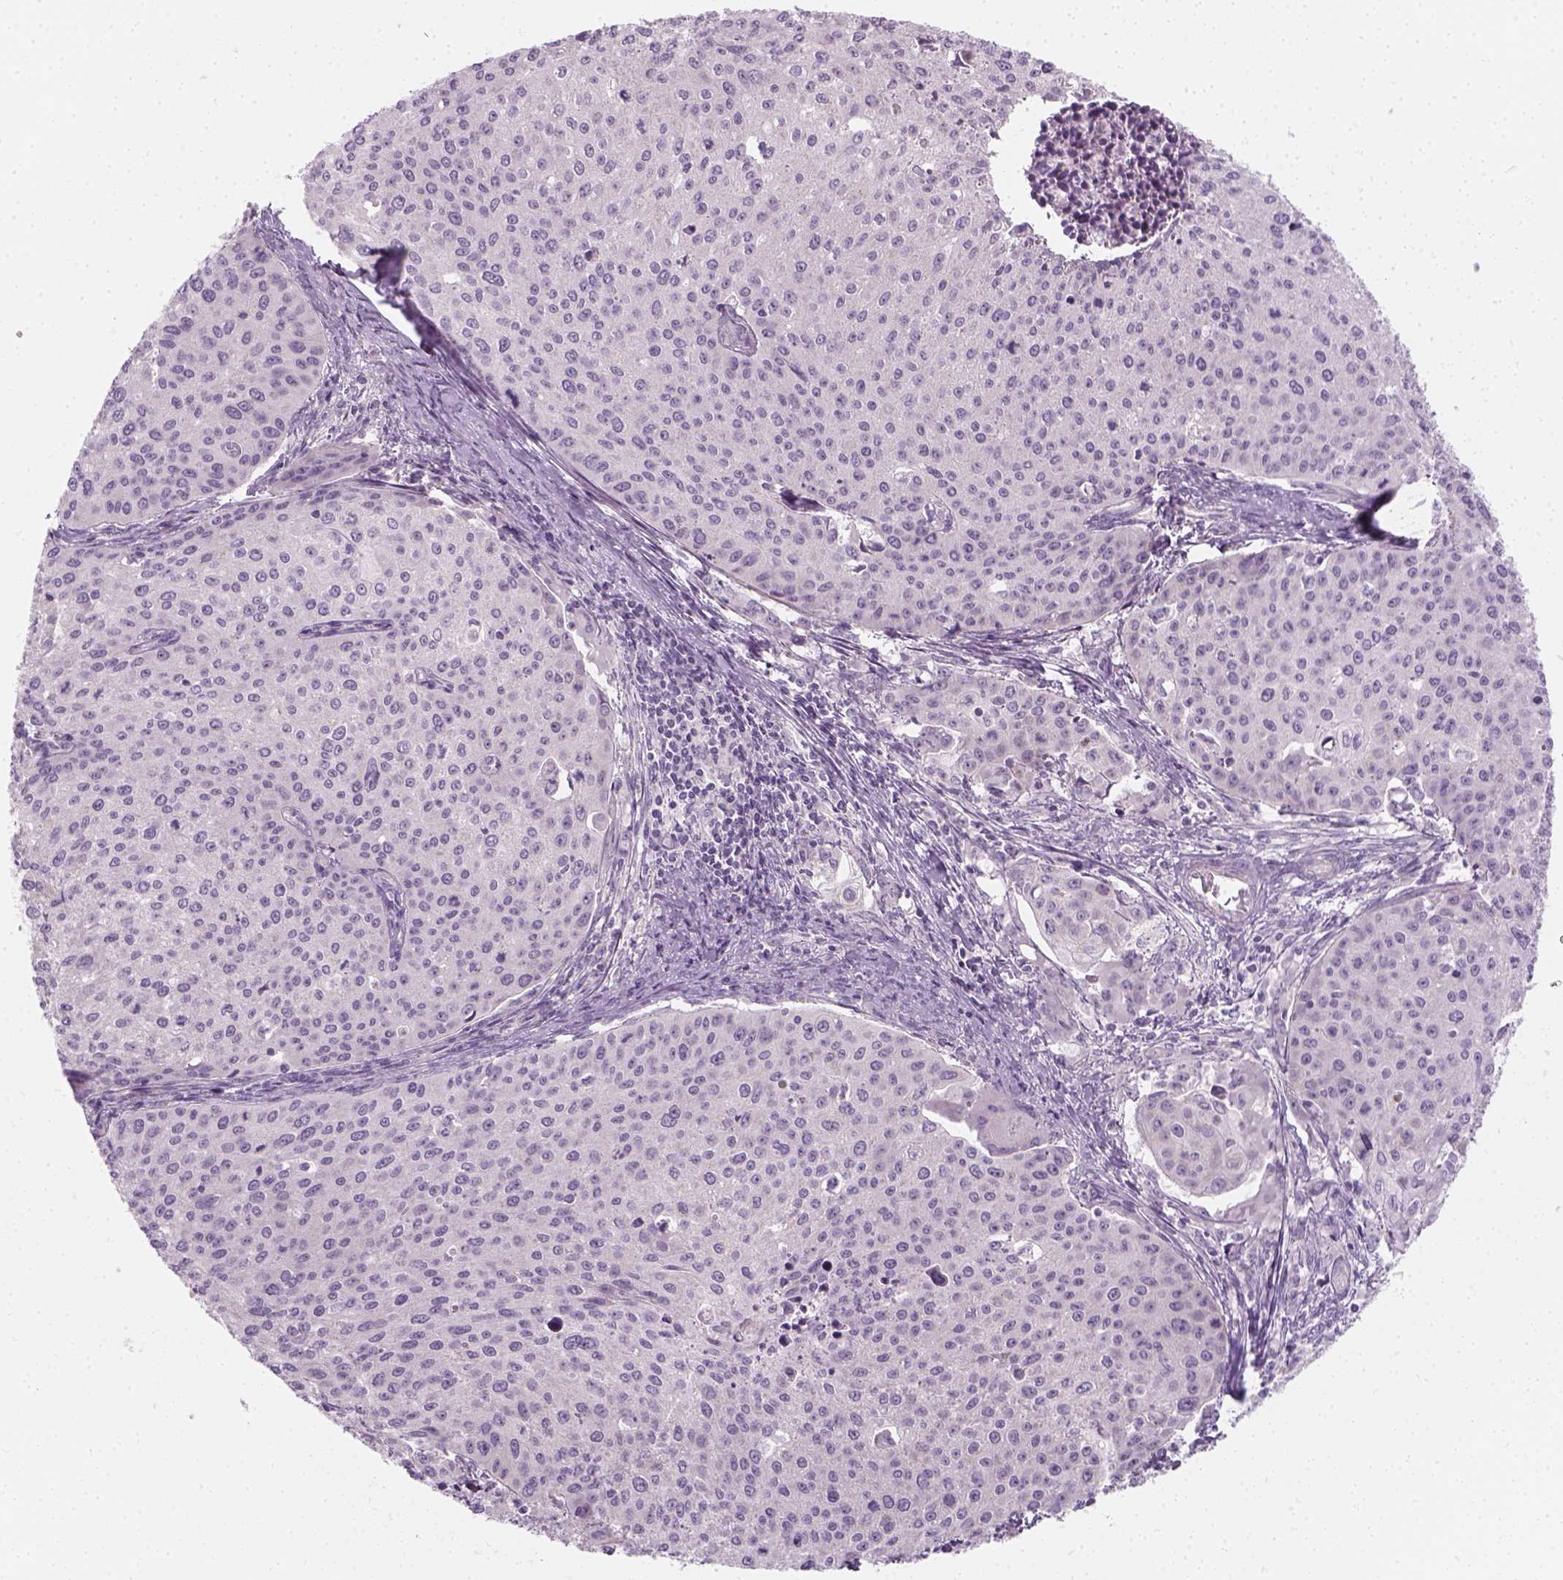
{"staining": {"intensity": "negative", "quantity": "none", "location": "none"}, "tissue": "cervical cancer", "cell_type": "Tumor cells", "image_type": "cancer", "snomed": [{"axis": "morphology", "description": "Squamous cell carcinoma, NOS"}, {"axis": "topography", "description": "Cervix"}], "caption": "The histopathology image demonstrates no significant staining in tumor cells of cervical squamous cell carcinoma. The staining is performed using DAB brown chromogen with nuclei counter-stained in using hematoxylin.", "gene": "PRAME", "patient": {"sex": "female", "age": 38}}